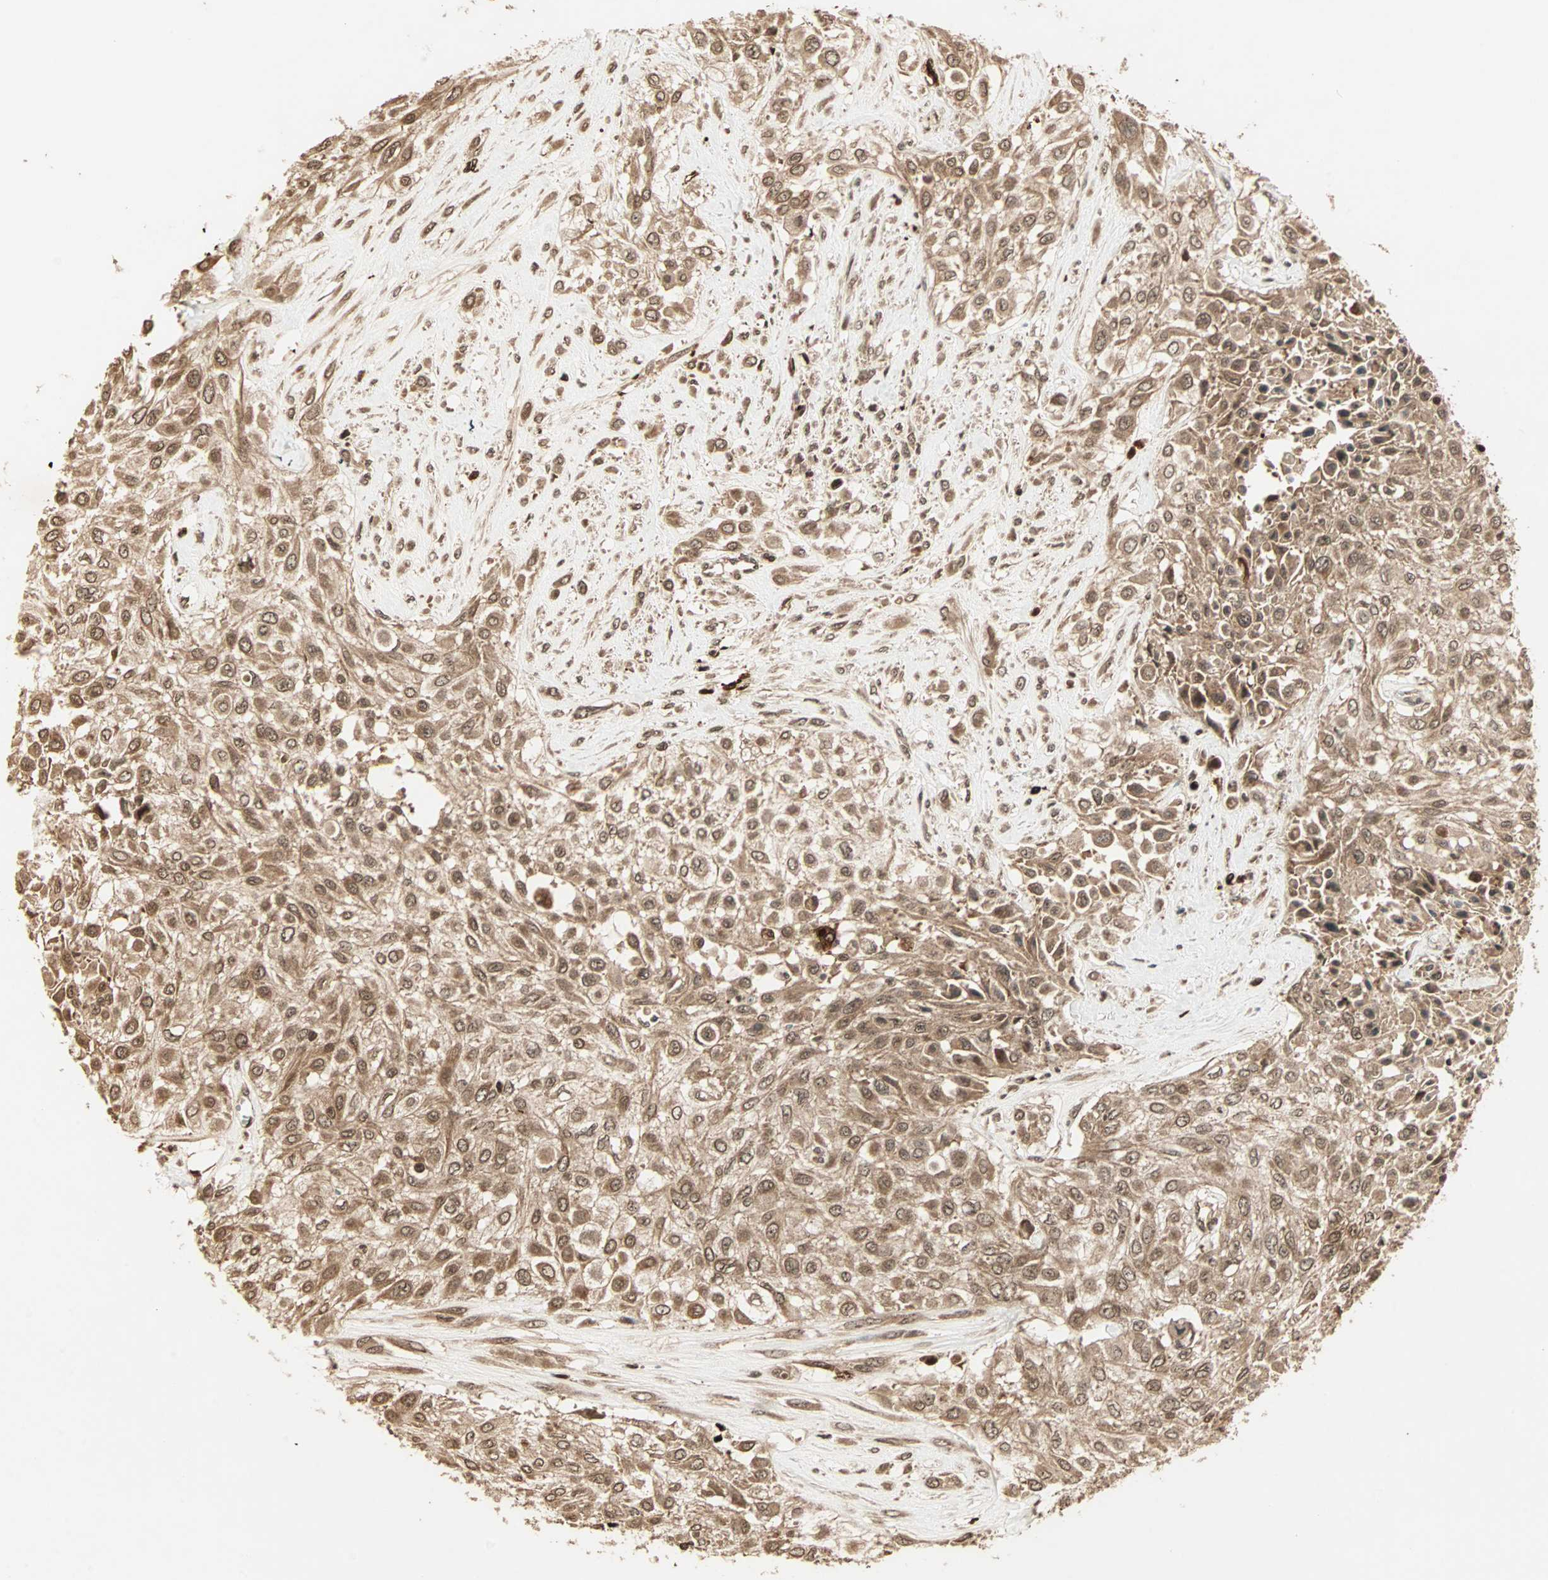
{"staining": {"intensity": "moderate", "quantity": ">75%", "location": "cytoplasmic/membranous,nuclear"}, "tissue": "urothelial cancer", "cell_type": "Tumor cells", "image_type": "cancer", "snomed": [{"axis": "morphology", "description": "Urothelial carcinoma, High grade"}, {"axis": "topography", "description": "Urinary bladder"}], "caption": "High-grade urothelial carcinoma stained for a protein (brown) exhibits moderate cytoplasmic/membranous and nuclear positive positivity in approximately >75% of tumor cells.", "gene": "RFFL", "patient": {"sex": "male", "age": 57}}